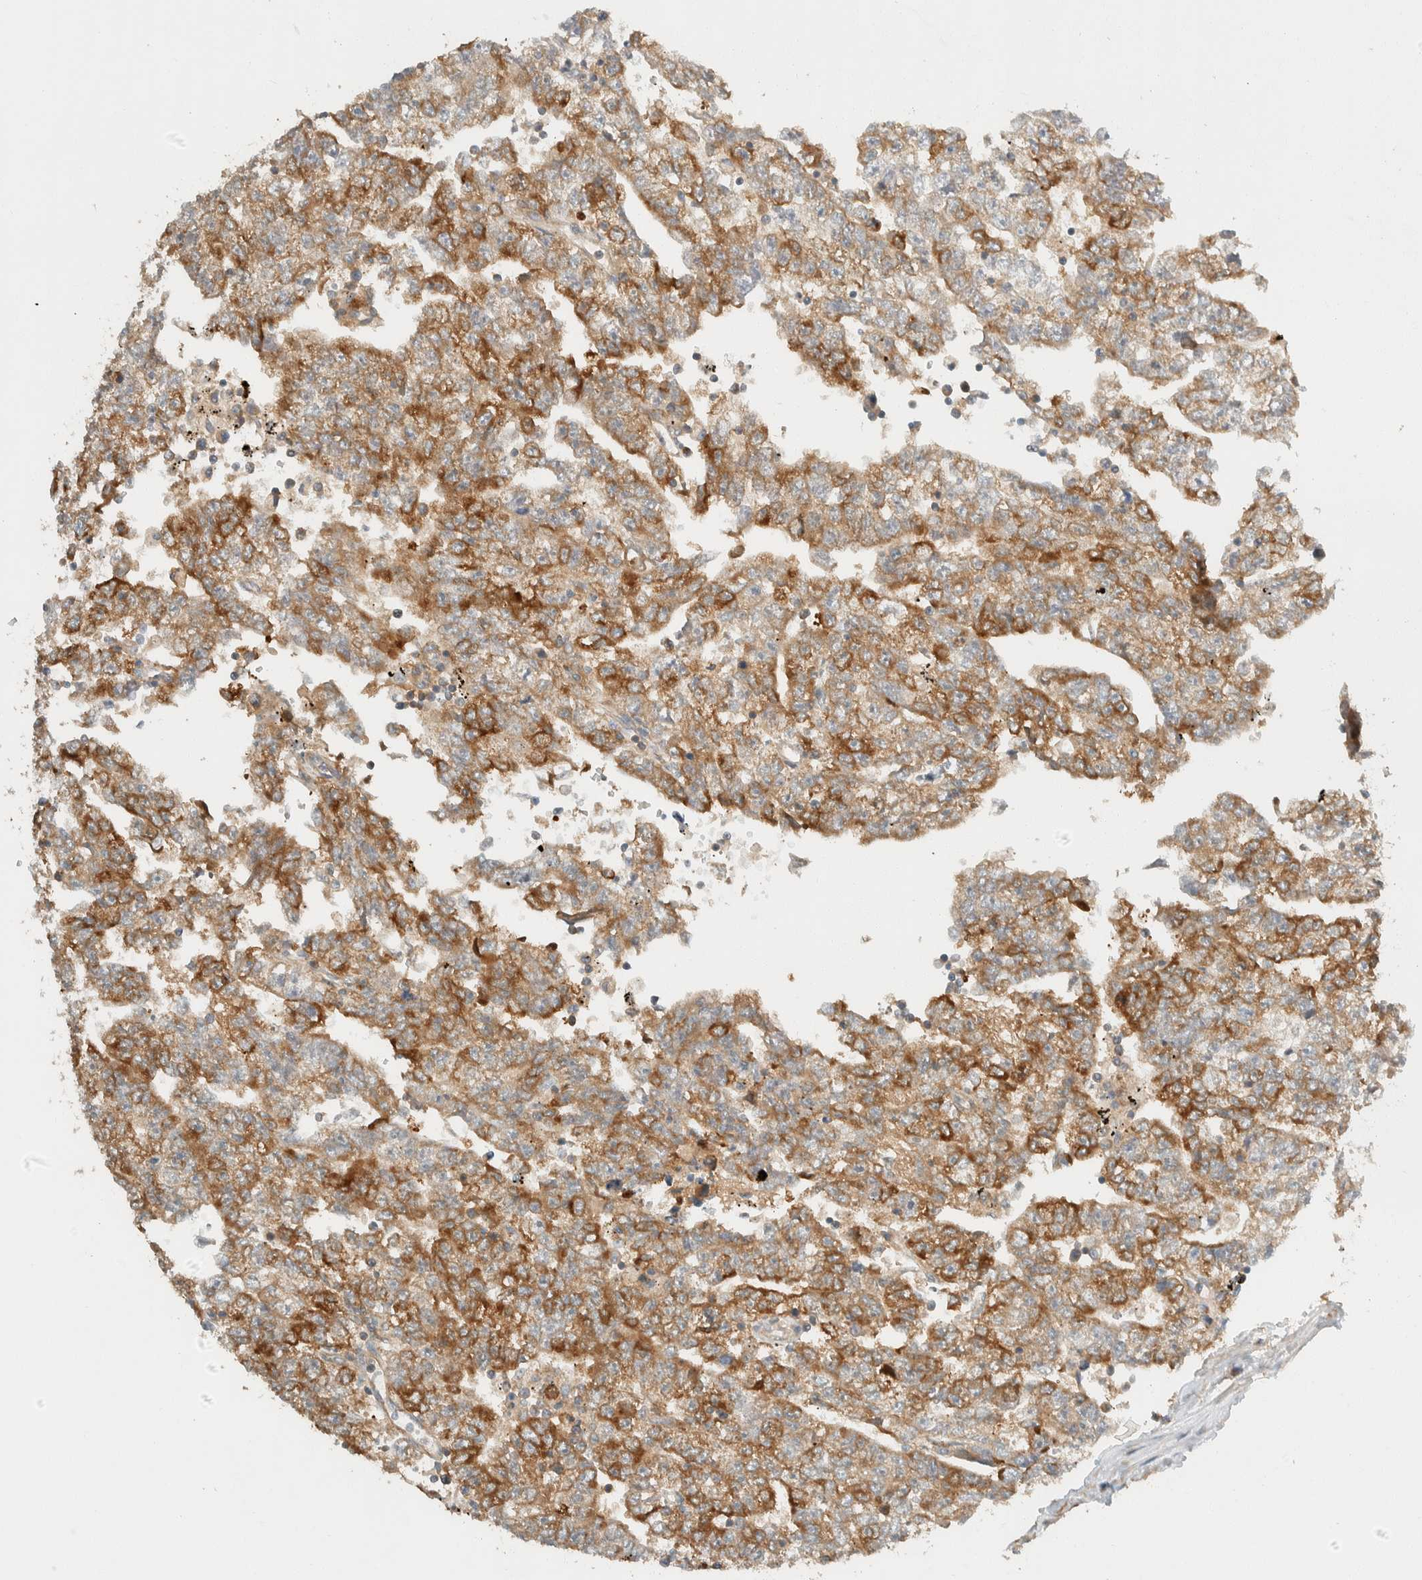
{"staining": {"intensity": "moderate", "quantity": ">75%", "location": "cytoplasmic/membranous"}, "tissue": "testis cancer", "cell_type": "Tumor cells", "image_type": "cancer", "snomed": [{"axis": "morphology", "description": "Carcinoma, Embryonal, NOS"}, {"axis": "topography", "description": "Testis"}], "caption": "Immunohistochemistry of testis cancer (embryonal carcinoma) reveals medium levels of moderate cytoplasmic/membranous positivity in about >75% of tumor cells.", "gene": "ARFGEF1", "patient": {"sex": "male", "age": 25}}